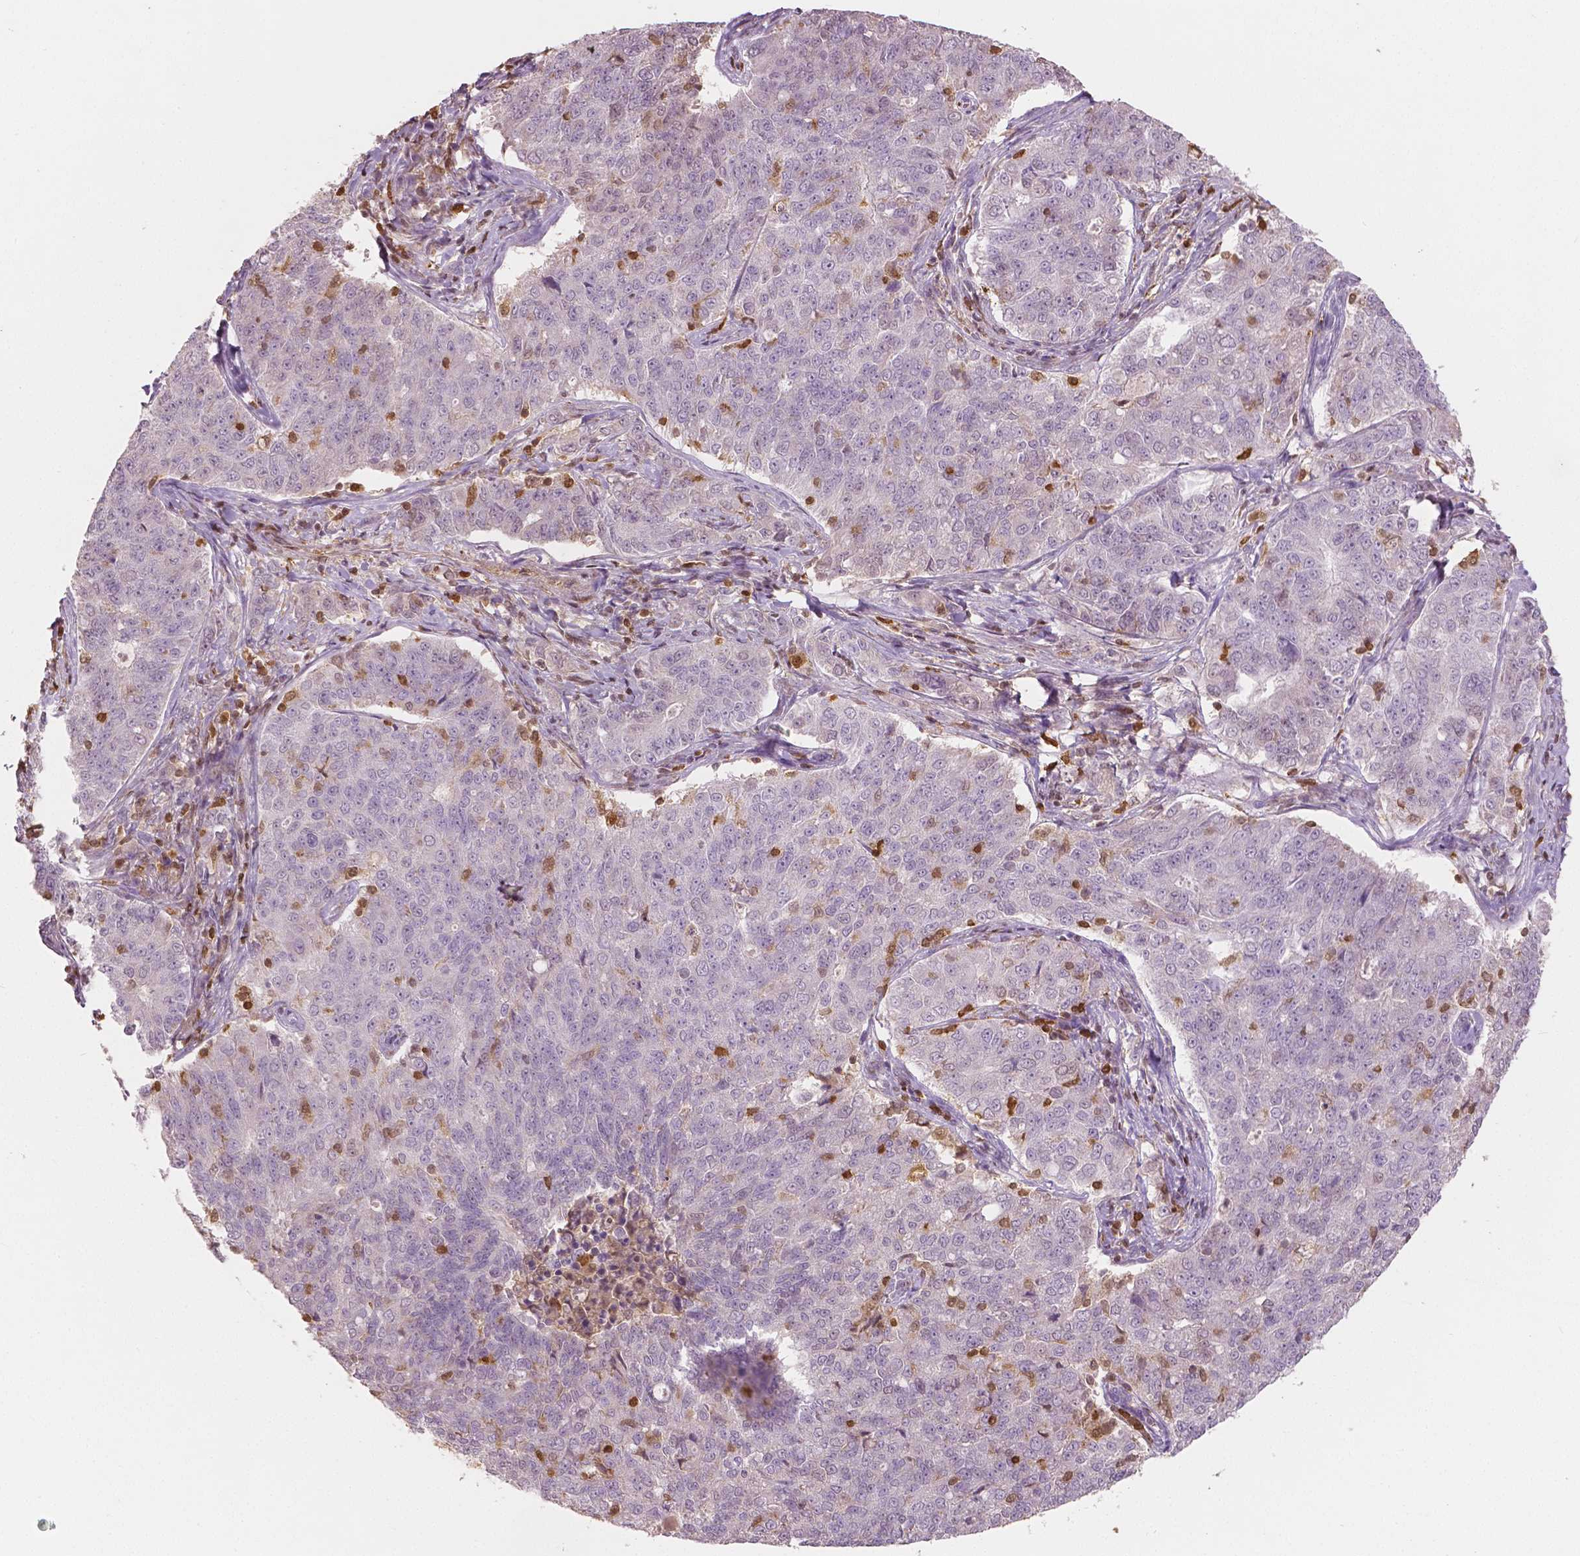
{"staining": {"intensity": "negative", "quantity": "none", "location": "none"}, "tissue": "endometrial cancer", "cell_type": "Tumor cells", "image_type": "cancer", "snomed": [{"axis": "morphology", "description": "Adenocarcinoma, NOS"}, {"axis": "topography", "description": "Endometrium"}], "caption": "This is an immunohistochemistry (IHC) micrograph of endometrial cancer. There is no staining in tumor cells.", "gene": "S100A4", "patient": {"sex": "female", "age": 43}}